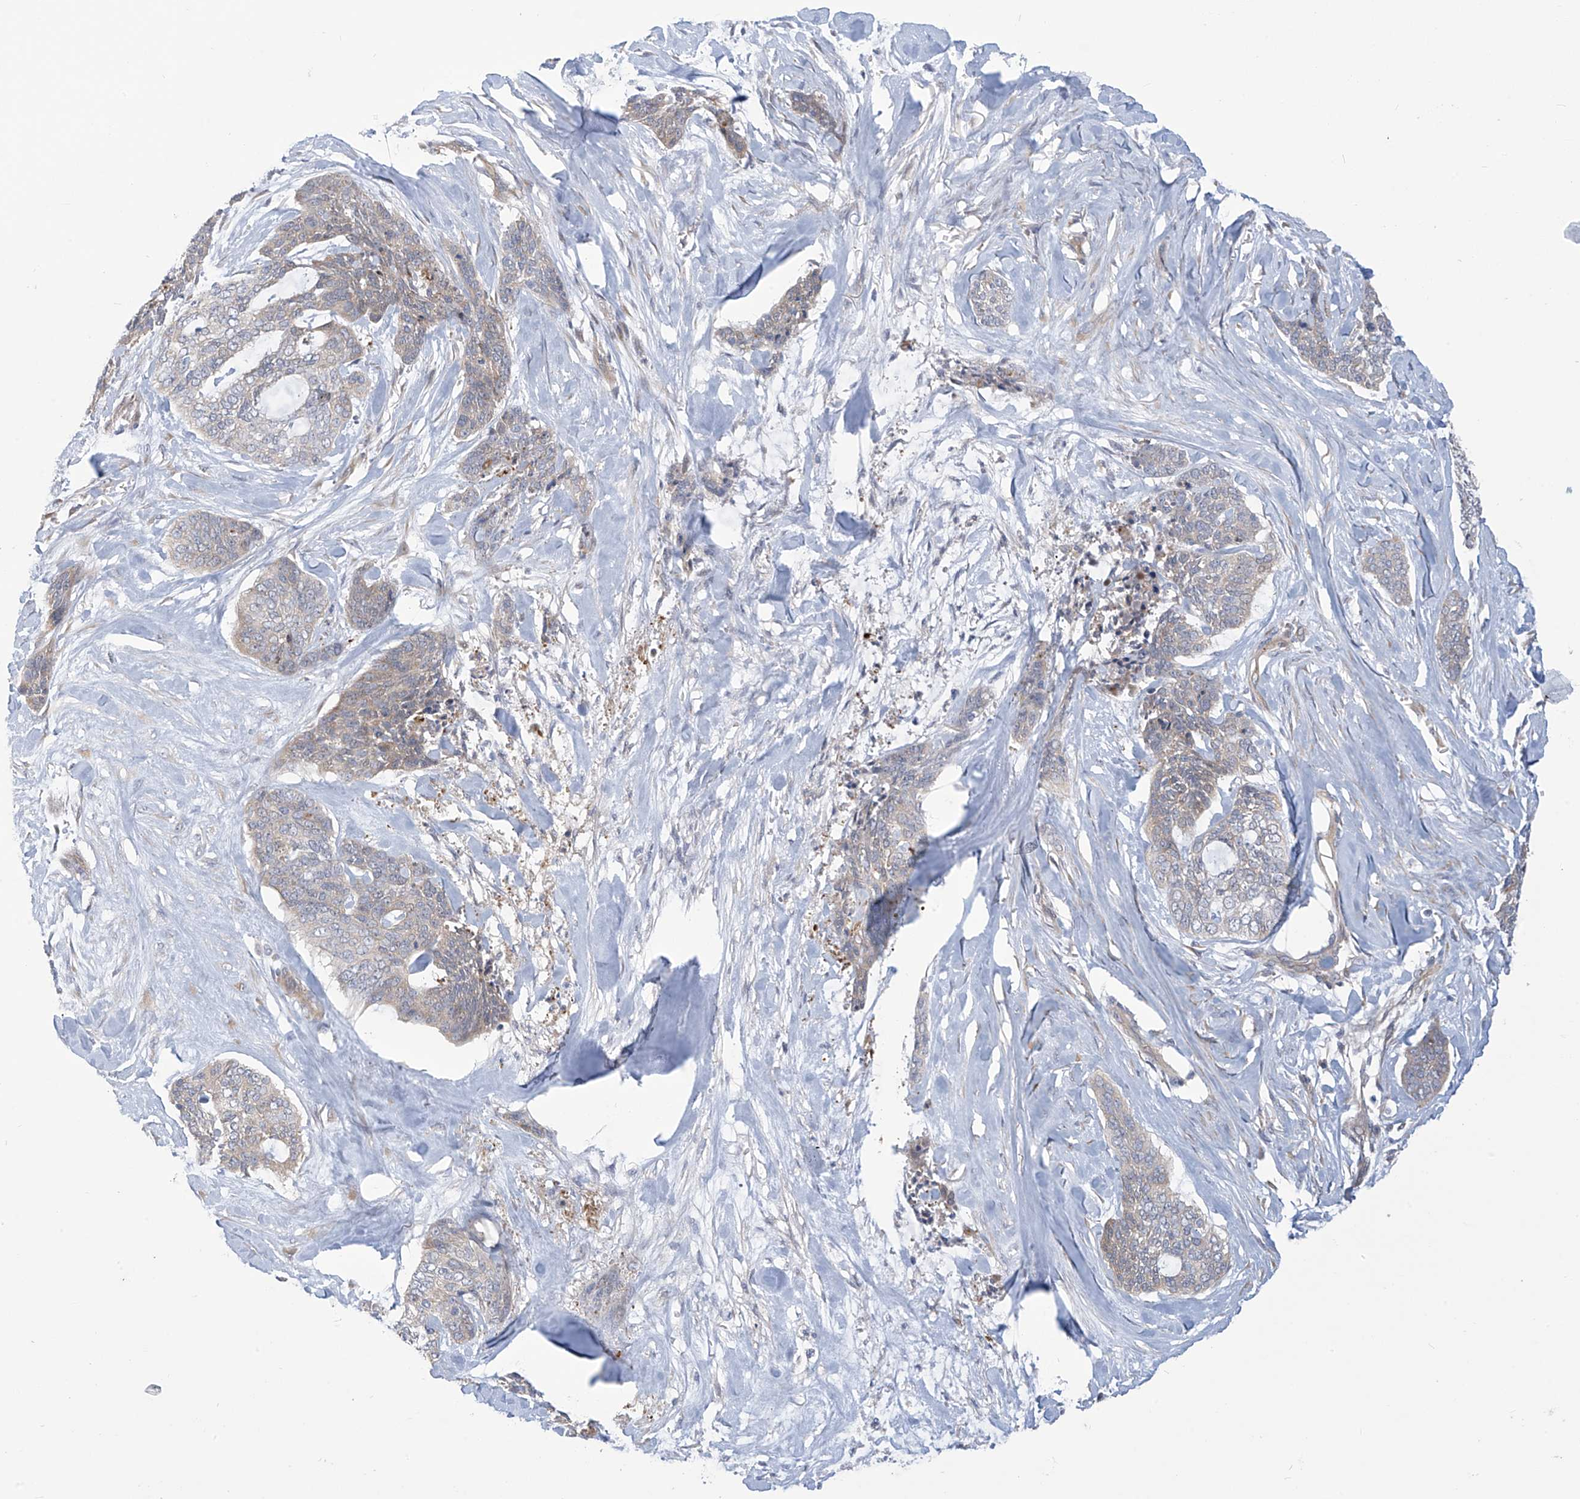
{"staining": {"intensity": "weak", "quantity": "<25%", "location": "cytoplasmic/membranous"}, "tissue": "skin cancer", "cell_type": "Tumor cells", "image_type": "cancer", "snomed": [{"axis": "morphology", "description": "Basal cell carcinoma"}, {"axis": "topography", "description": "Skin"}], "caption": "Micrograph shows no significant protein expression in tumor cells of skin basal cell carcinoma.", "gene": "ADAT2", "patient": {"sex": "female", "age": 64}}